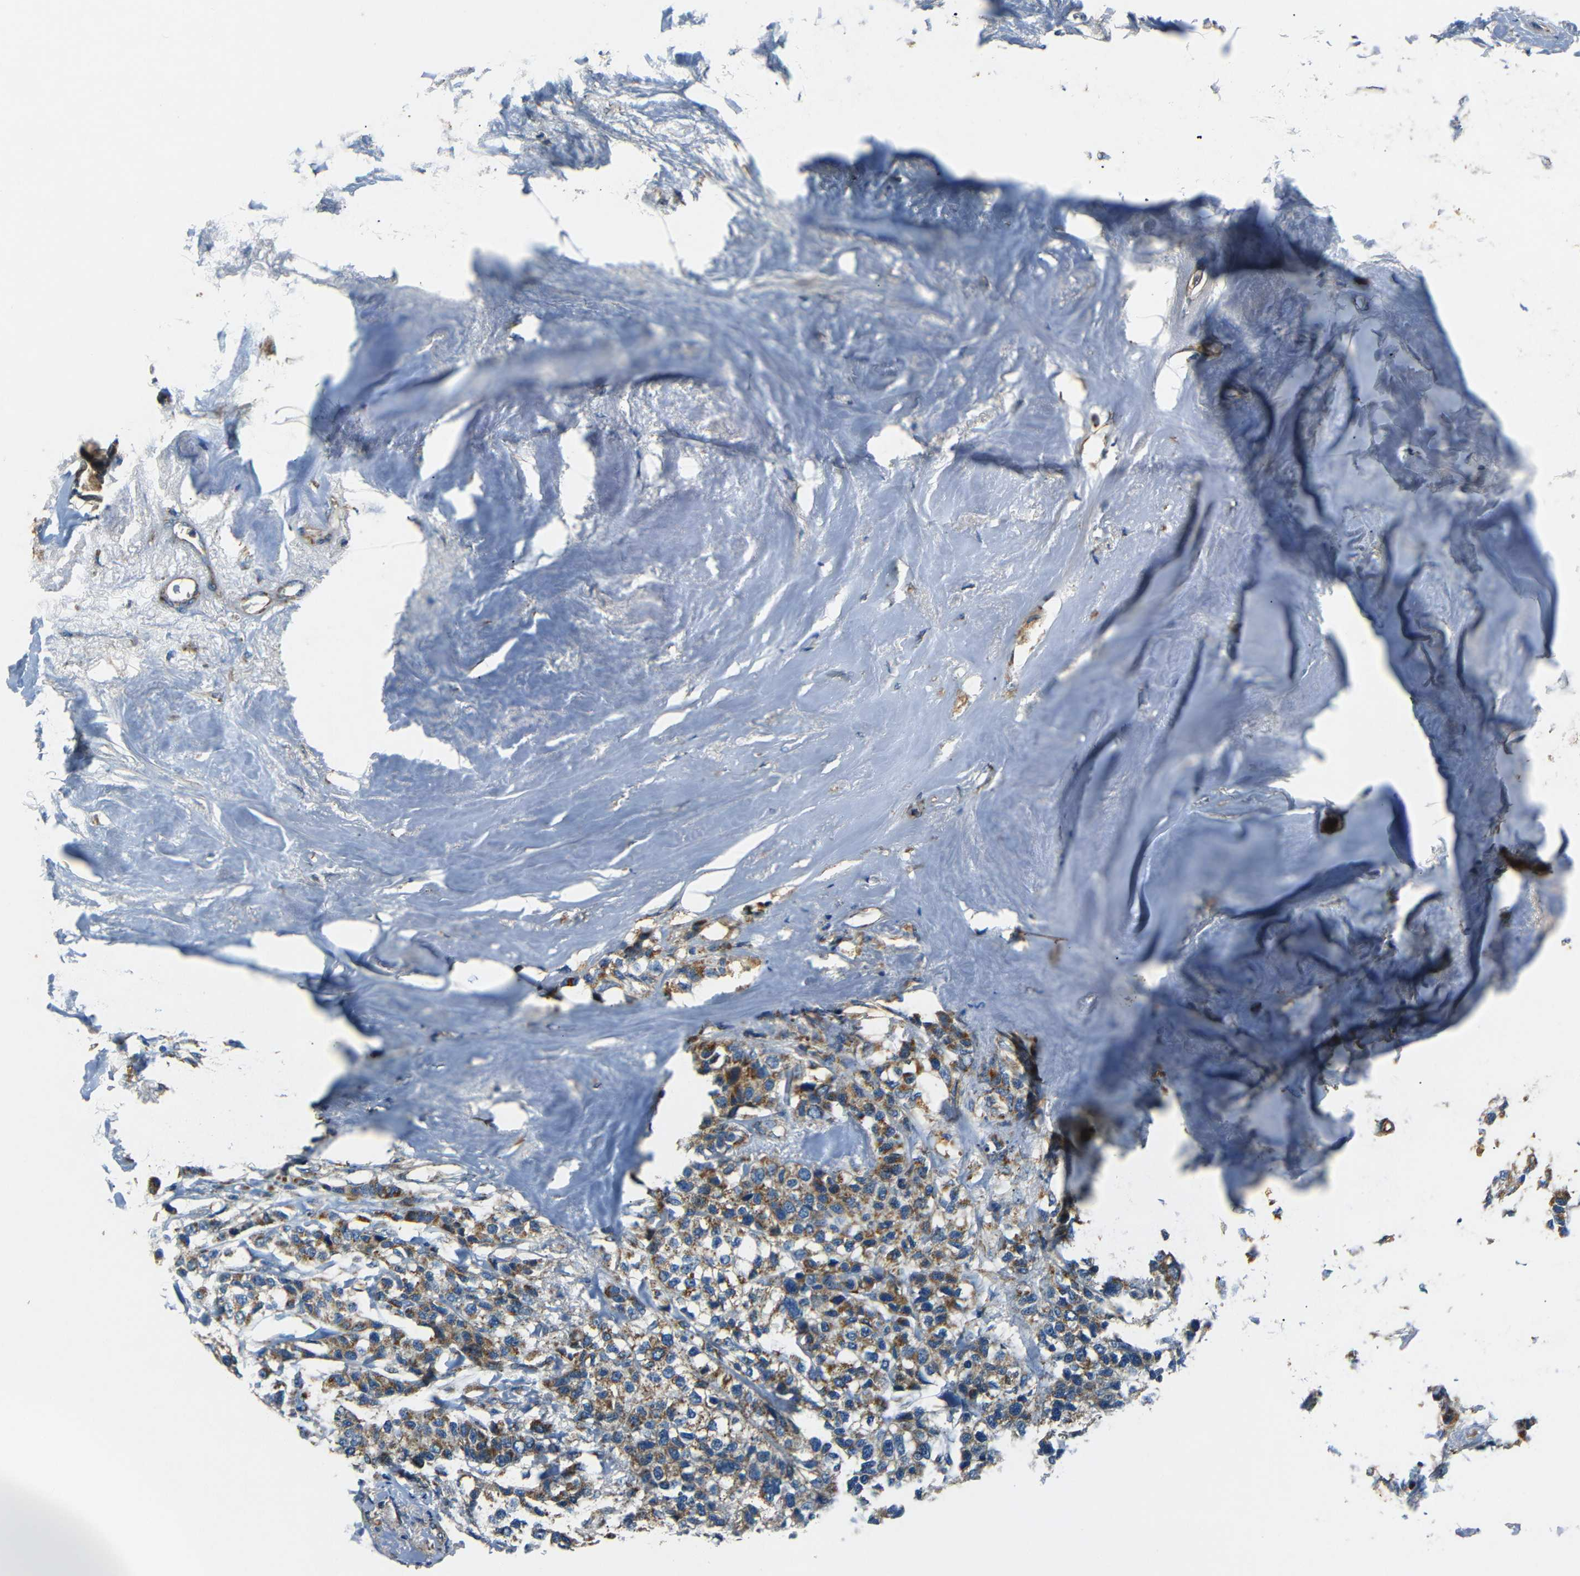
{"staining": {"intensity": "moderate", "quantity": ">75%", "location": "cytoplasmic/membranous"}, "tissue": "breast cancer", "cell_type": "Tumor cells", "image_type": "cancer", "snomed": [{"axis": "morphology", "description": "Duct carcinoma"}, {"axis": "topography", "description": "Breast"}], "caption": "Protein staining of breast cancer tissue exhibits moderate cytoplasmic/membranous positivity in about >75% of tumor cells.", "gene": "NETO2", "patient": {"sex": "female", "age": 51}}